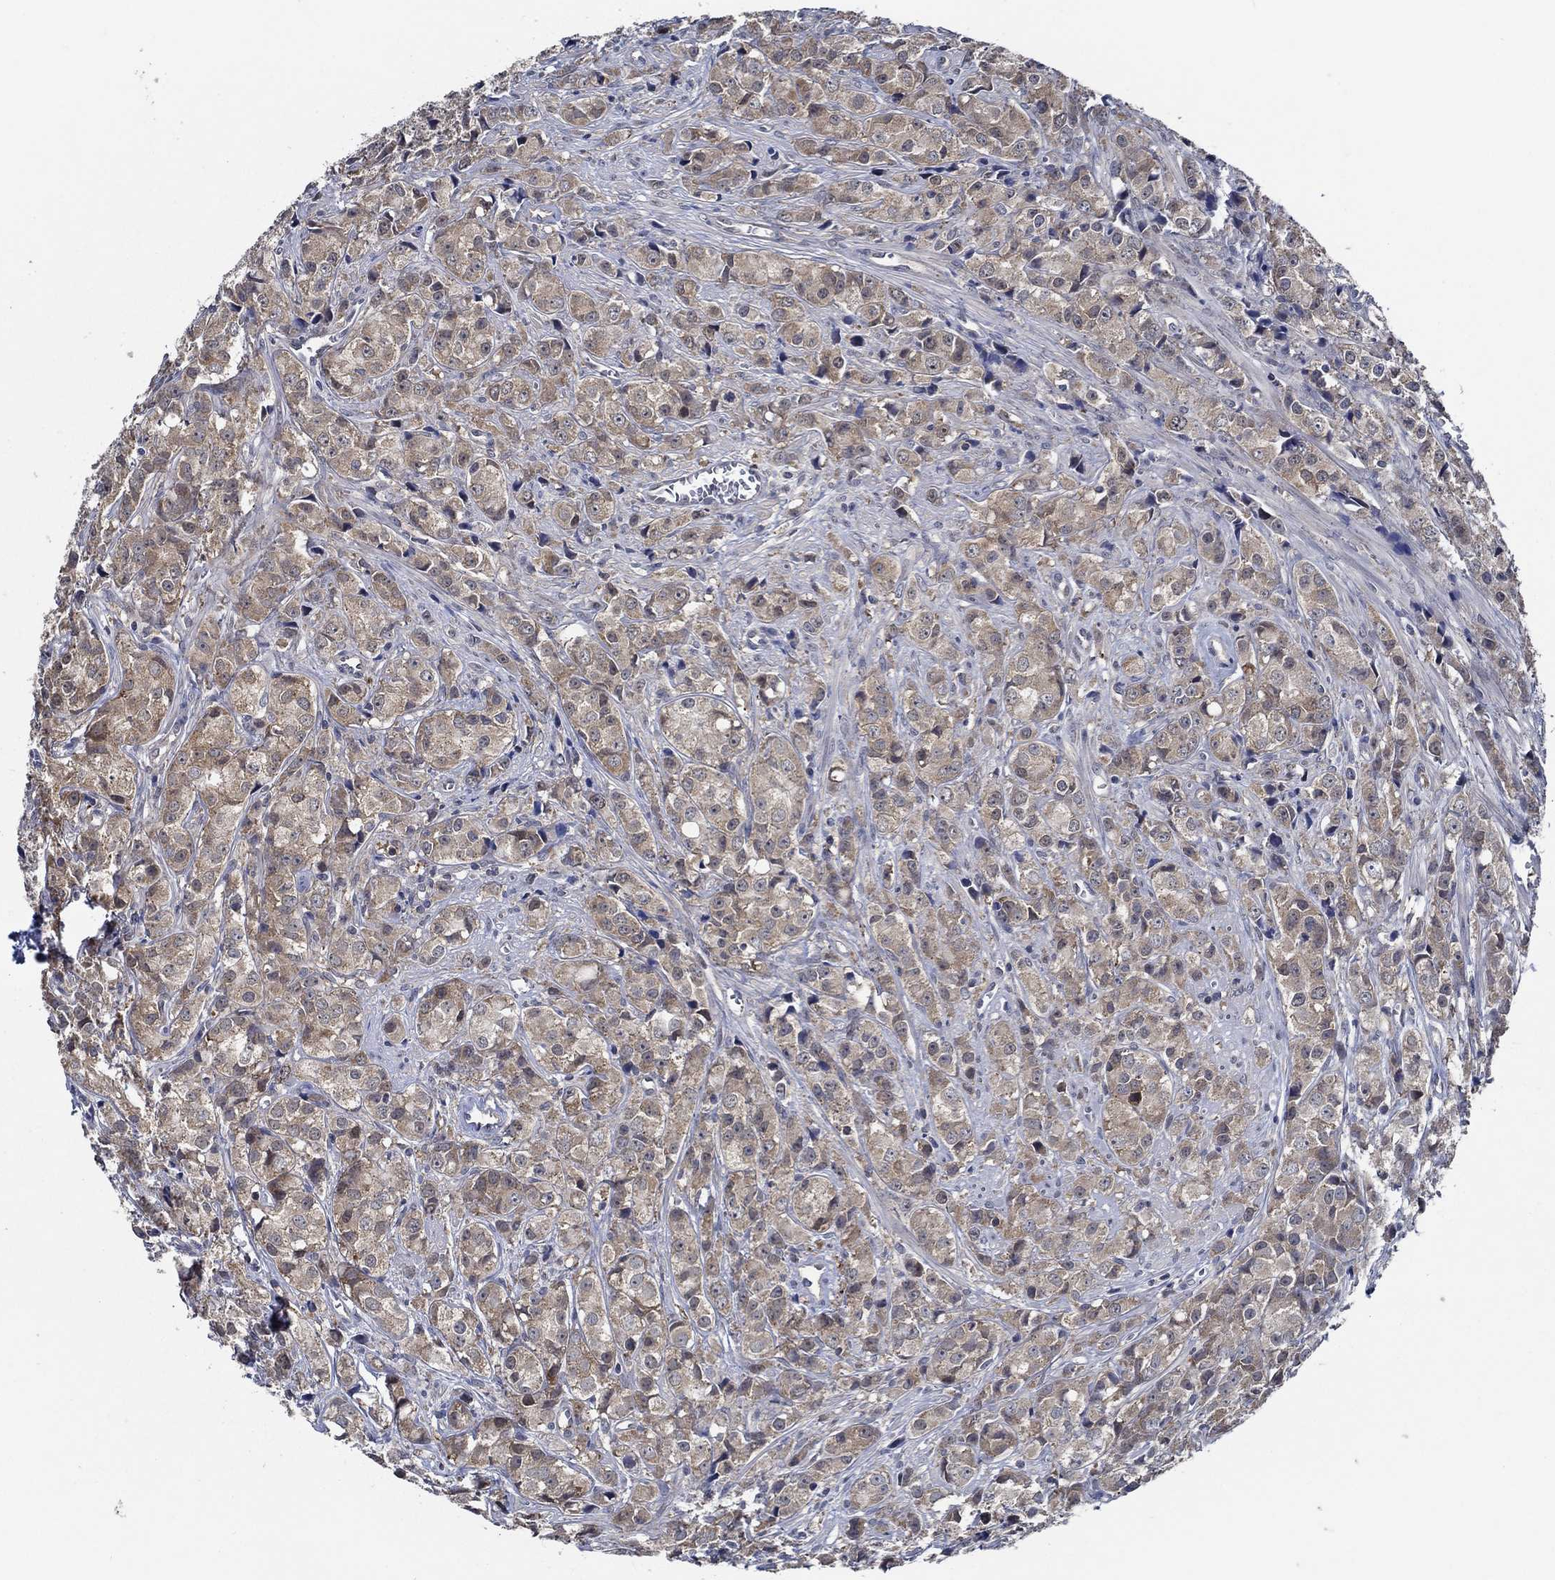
{"staining": {"intensity": "weak", "quantity": ">75%", "location": "cytoplasmic/membranous"}, "tissue": "prostate cancer", "cell_type": "Tumor cells", "image_type": "cancer", "snomed": [{"axis": "morphology", "description": "Adenocarcinoma, Medium grade"}, {"axis": "topography", "description": "Prostate"}], "caption": "Weak cytoplasmic/membranous expression for a protein is appreciated in approximately >75% of tumor cells of adenocarcinoma (medium-grade) (prostate) using IHC.", "gene": "DACT1", "patient": {"sex": "male", "age": 74}}